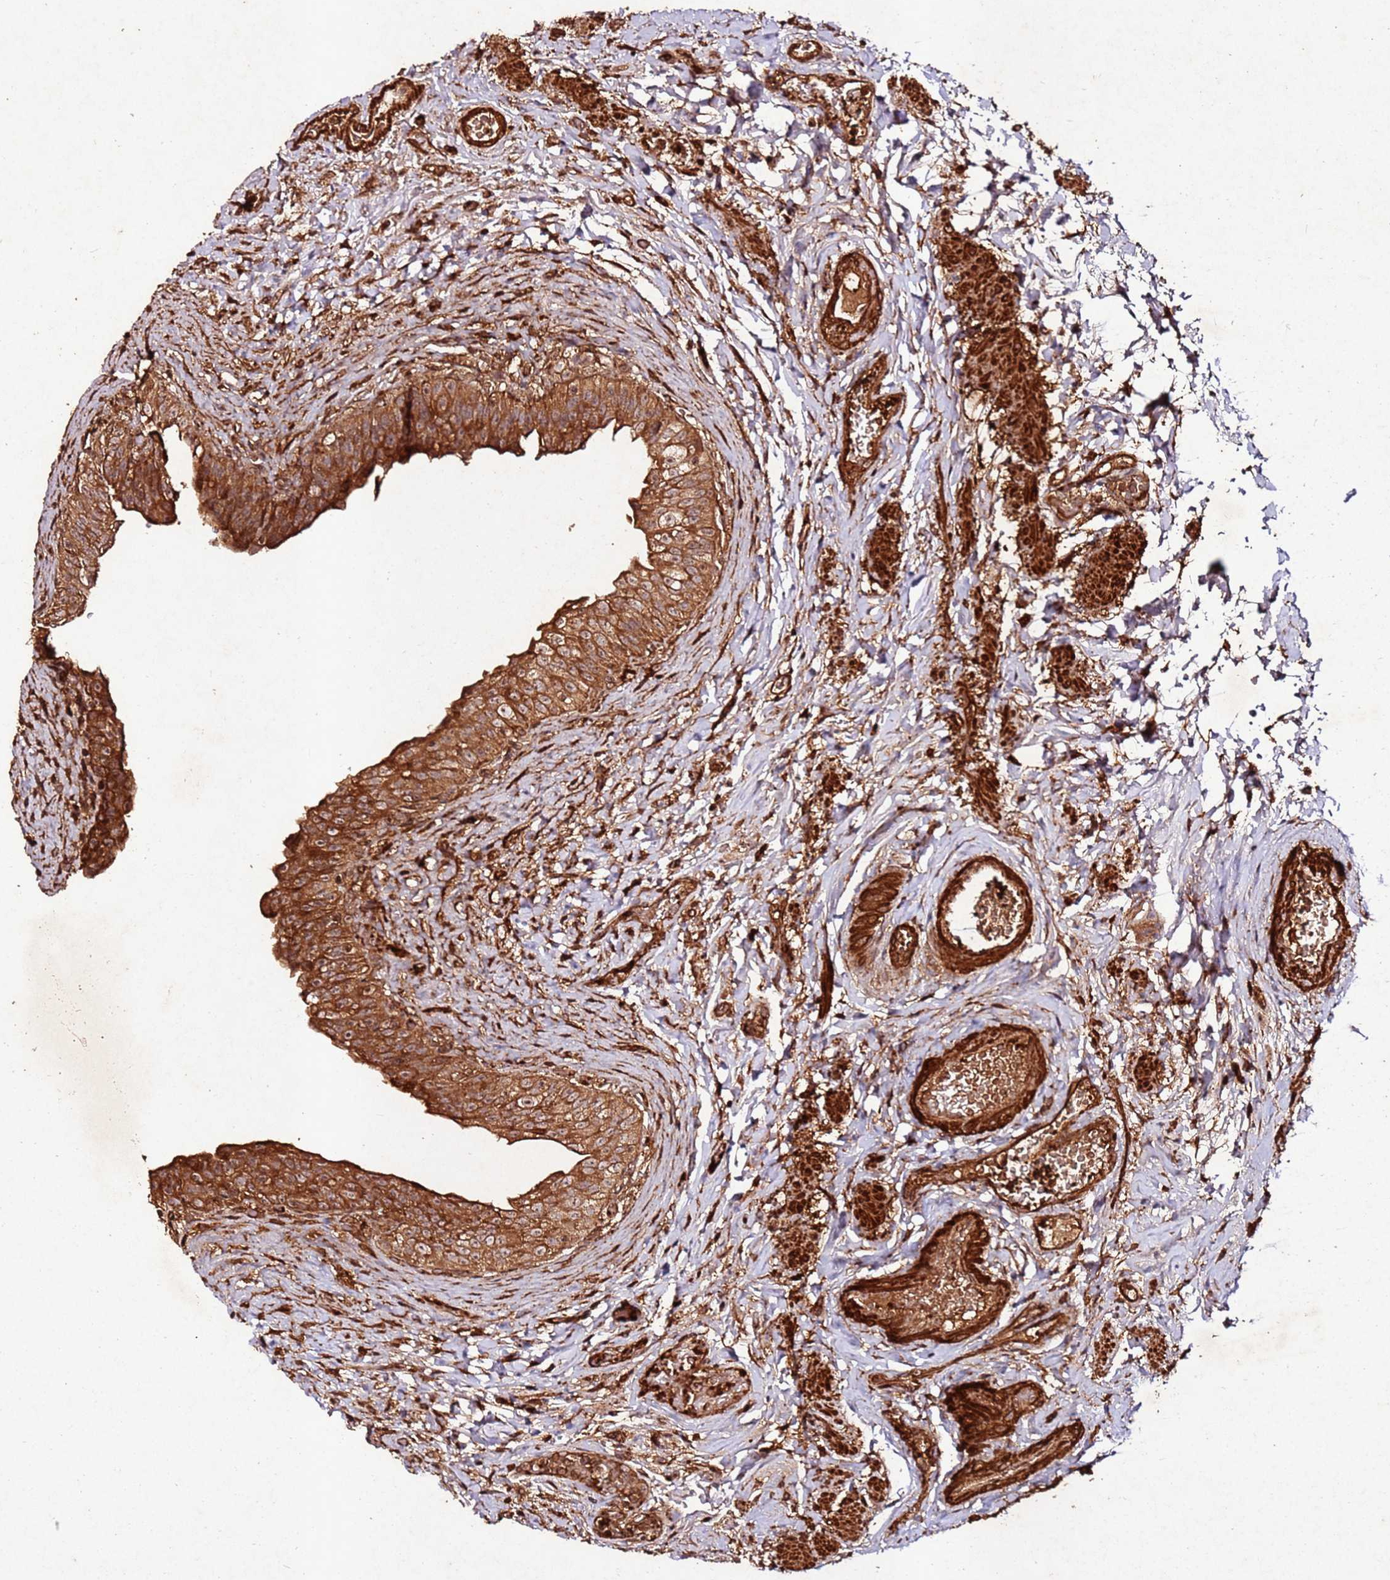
{"staining": {"intensity": "strong", "quantity": ">75%", "location": "cytoplasmic/membranous"}, "tissue": "urinary bladder", "cell_type": "Urothelial cells", "image_type": "normal", "snomed": [{"axis": "morphology", "description": "Normal tissue, NOS"}, {"axis": "topography", "description": "Urinary bladder"}], "caption": "Immunohistochemistry of unremarkable human urinary bladder shows high levels of strong cytoplasmic/membranous expression in about >75% of urothelial cells. Immunohistochemistry (ihc) stains the protein in brown and the nuclei are stained blue.", "gene": "FAM186A", "patient": {"sex": "male", "age": 69}}